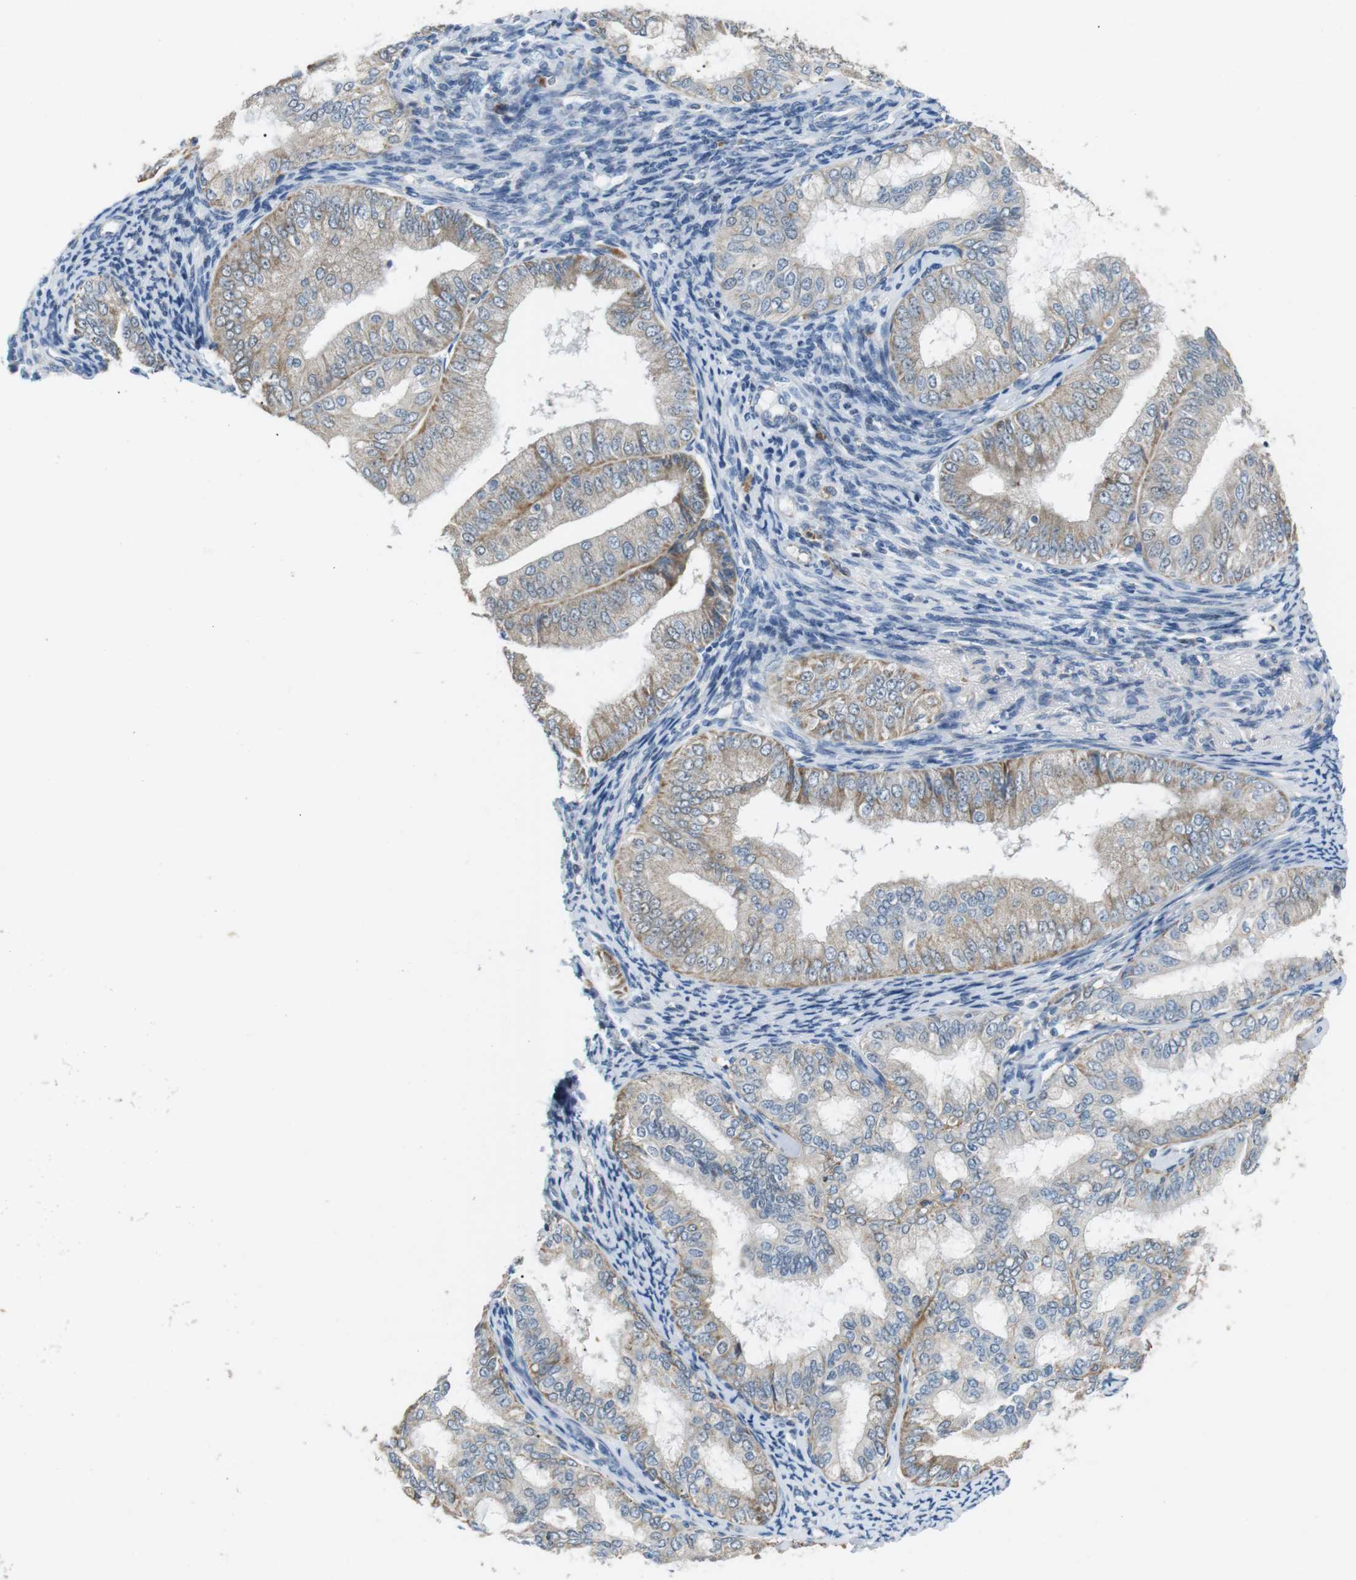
{"staining": {"intensity": "weak", "quantity": ">75%", "location": "cytoplasmic/membranous"}, "tissue": "endometrial cancer", "cell_type": "Tumor cells", "image_type": "cancer", "snomed": [{"axis": "morphology", "description": "Adenocarcinoma, NOS"}, {"axis": "topography", "description": "Endometrium"}], "caption": "Weak cytoplasmic/membranous protein positivity is seen in approximately >75% of tumor cells in endometrial adenocarcinoma. The protein is shown in brown color, while the nuclei are stained blue.", "gene": "CD300E", "patient": {"sex": "female", "age": 63}}